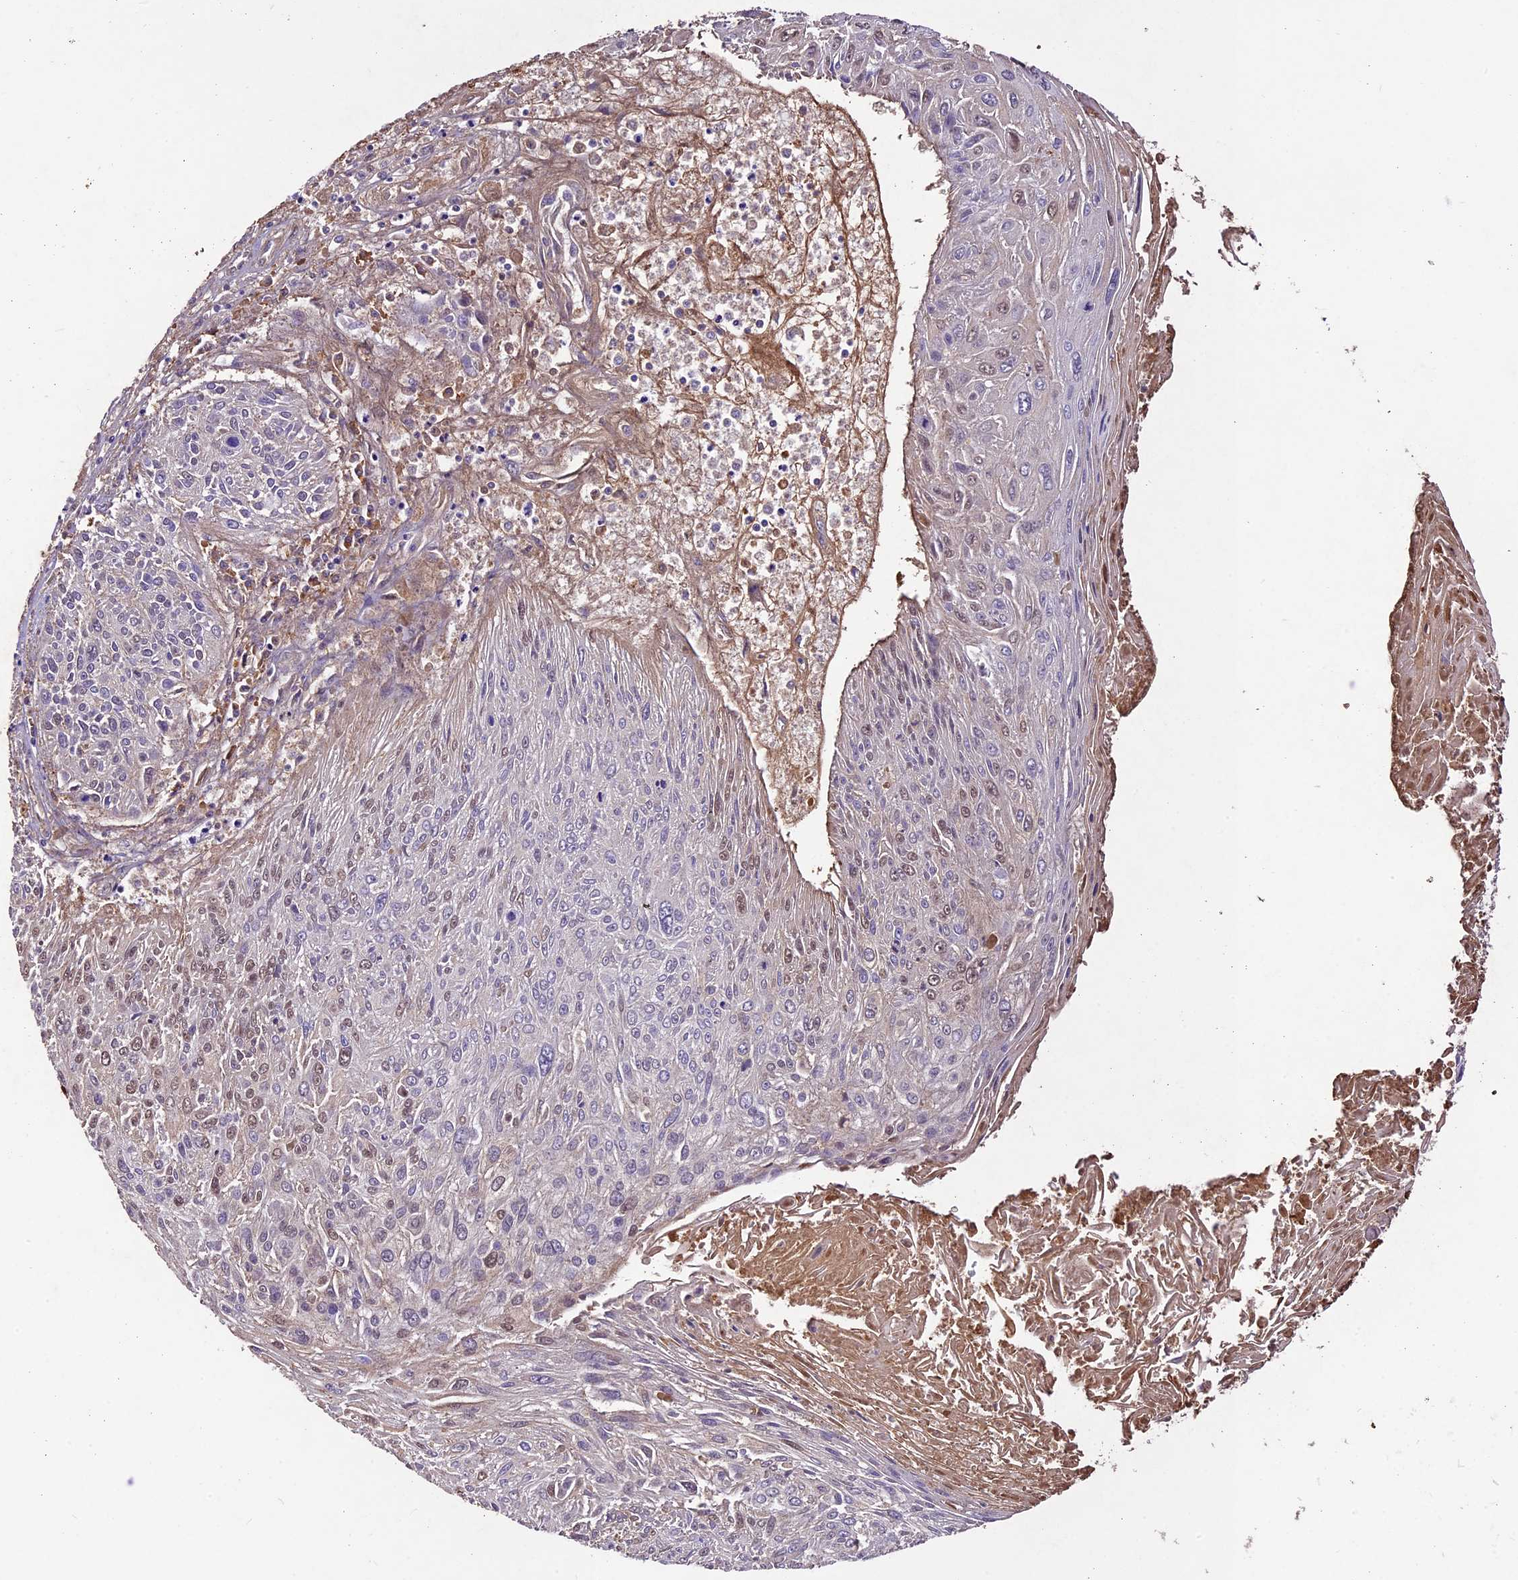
{"staining": {"intensity": "negative", "quantity": "none", "location": "none"}, "tissue": "cervical cancer", "cell_type": "Tumor cells", "image_type": "cancer", "snomed": [{"axis": "morphology", "description": "Squamous cell carcinoma, NOS"}, {"axis": "topography", "description": "Cervix"}], "caption": "This is an immunohistochemistry histopathology image of human cervical squamous cell carcinoma. There is no staining in tumor cells.", "gene": "CRLF1", "patient": {"sex": "female", "age": 51}}